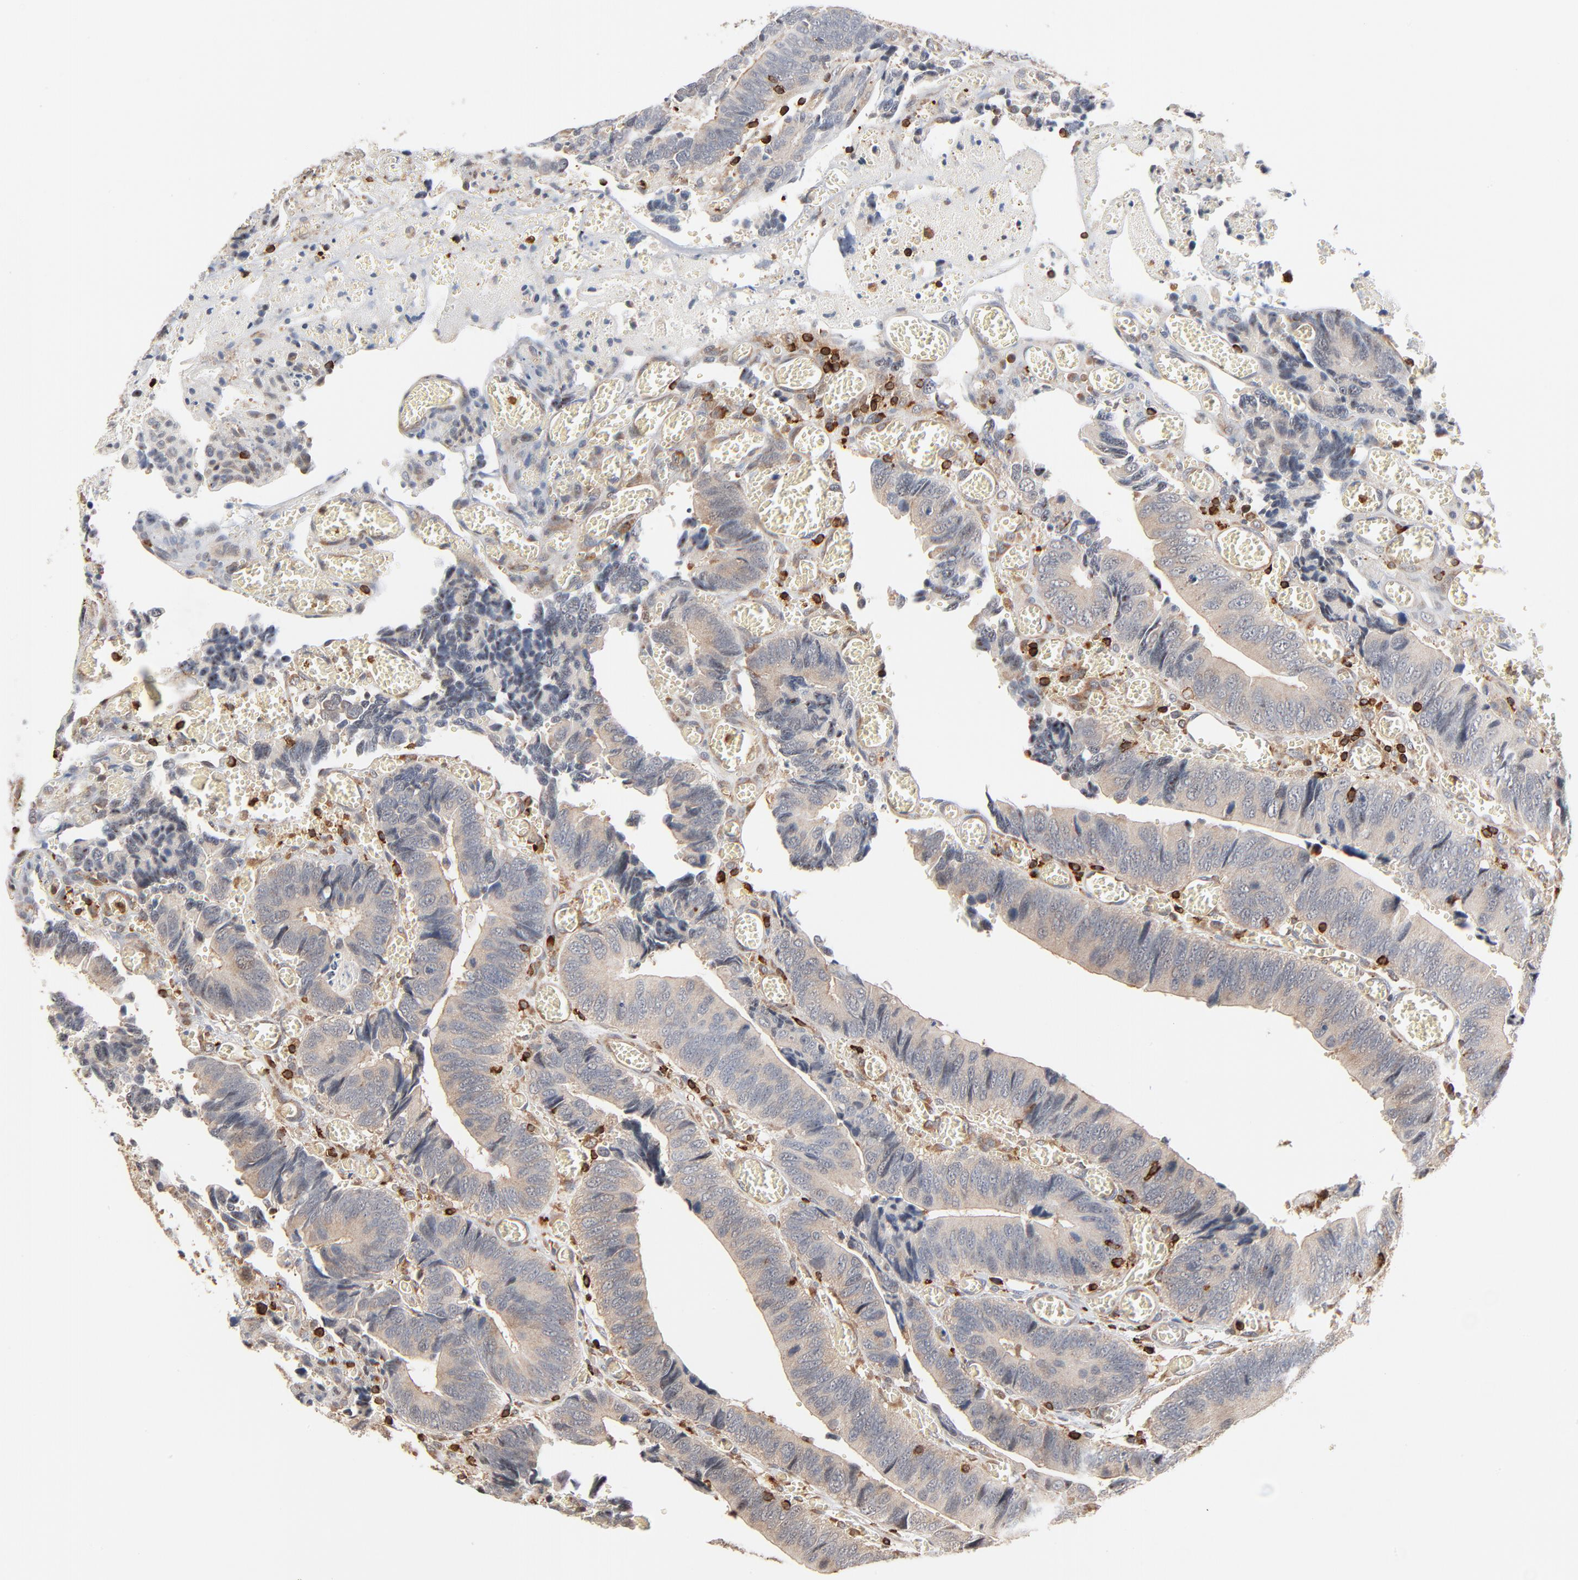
{"staining": {"intensity": "weak", "quantity": ">75%", "location": "cytoplasmic/membranous"}, "tissue": "colorectal cancer", "cell_type": "Tumor cells", "image_type": "cancer", "snomed": [{"axis": "morphology", "description": "Adenocarcinoma, NOS"}, {"axis": "topography", "description": "Colon"}], "caption": "DAB immunohistochemical staining of colorectal adenocarcinoma reveals weak cytoplasmic/membranous protein positivity in about >75% of tumor cells. Using DAB (brown) and hematoxylin (blue) stains, captured at high magnification using brightfield microscopy.", "gene": "SH3KBP1", "patient": {"sex": "male", "age": 72}}